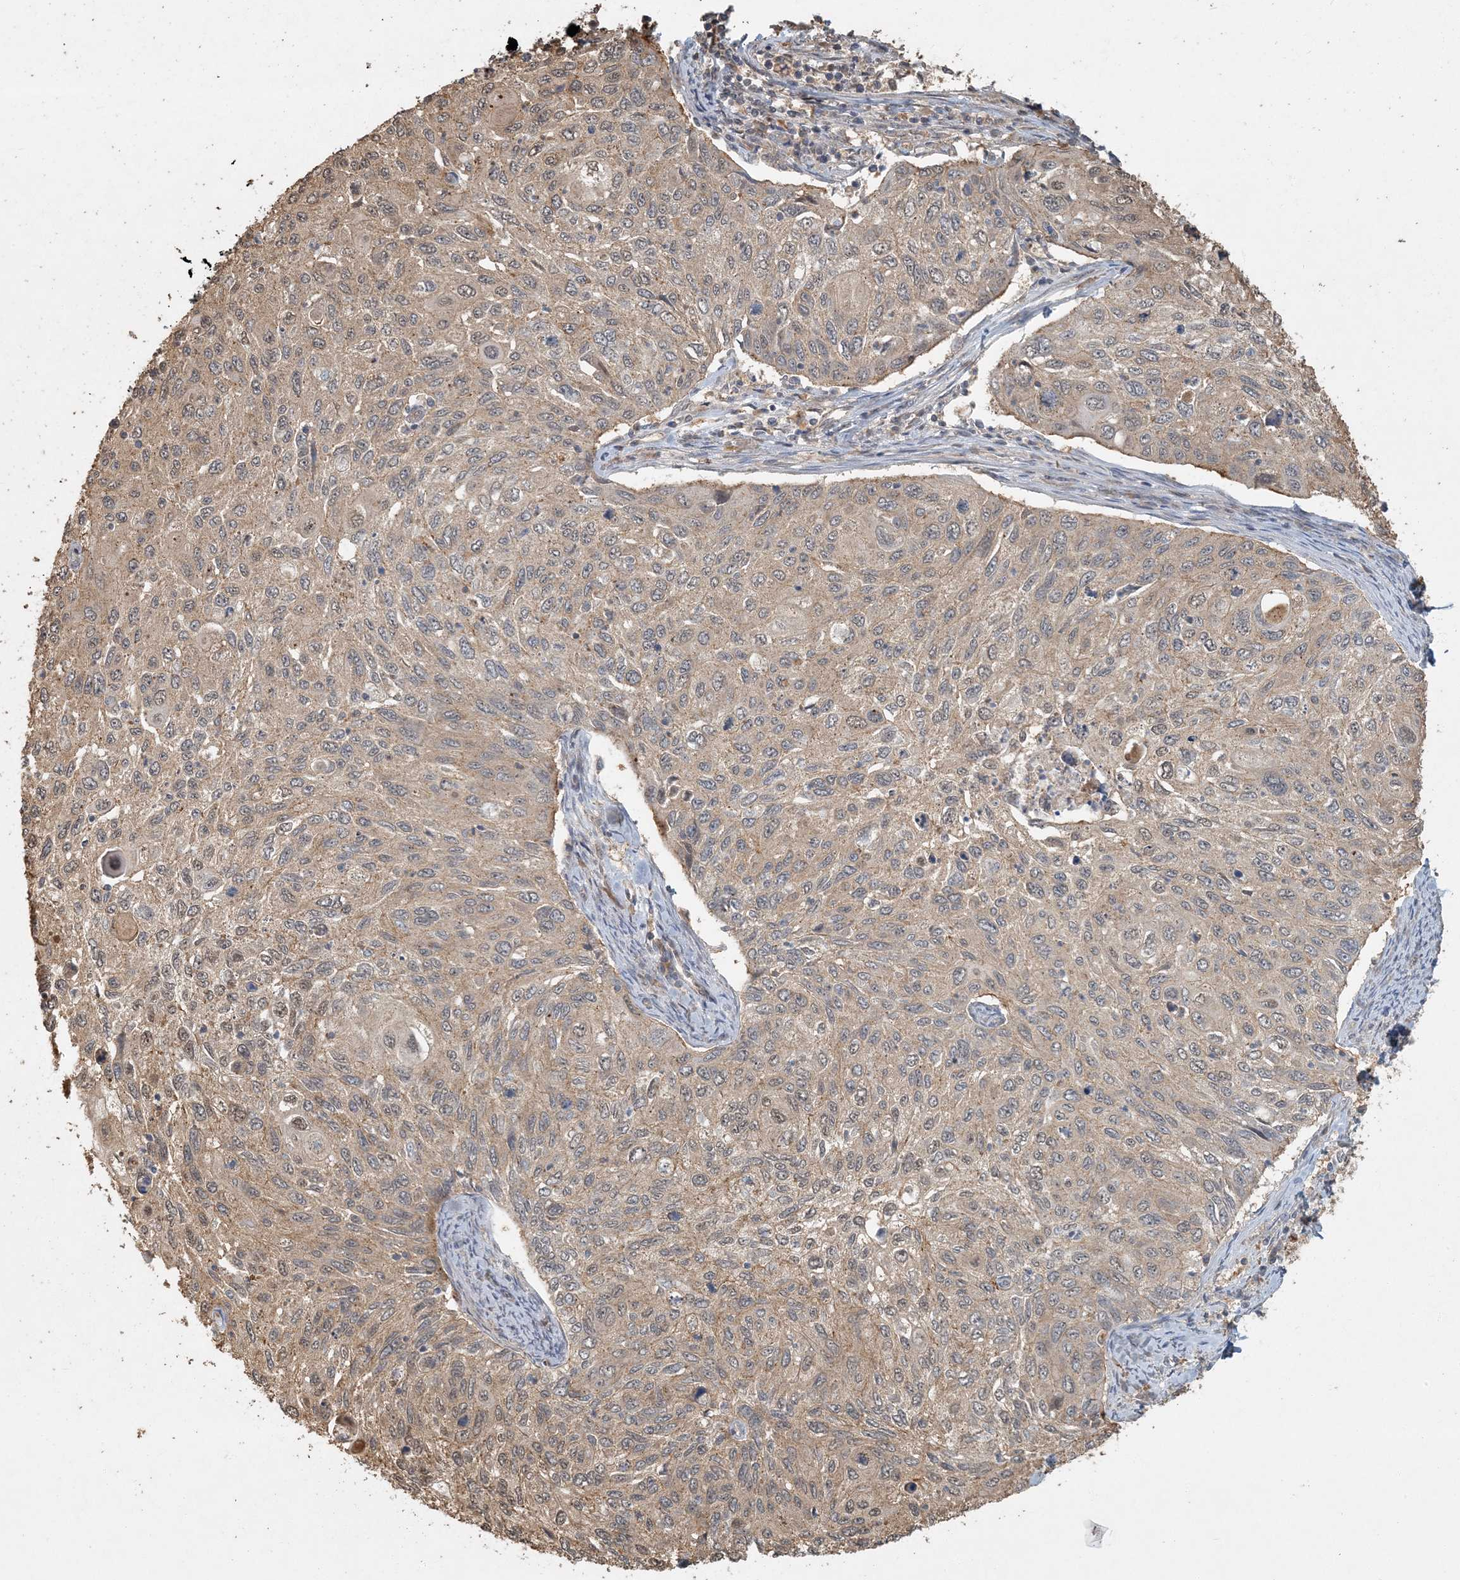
{"staining": {"intensity": "weak", "quantity": ">75%", "location": "cytoplasmic/membranous,nuclear"}, "tissue": "cervical cancer", "cell_type": "Tumor cells", "image_type": "cancer", "snomed": [{"axis": "morphology", "description": "Squamous cell carcinoma, NOS"}, {"axis": "topography", "description": "Cervix"}], "caption": "A micrograph of cervical cancer stained for a protein reveals weak cytoplasmic/membranous and nuclear brown staining in tumor cells. The staining is performed using DAB brown chromogen to label protein expression. The nuclei are counter-stained blue using hematoxylin.", "gene": "AK9", "patient": {"sex": "female", "age": 70}}